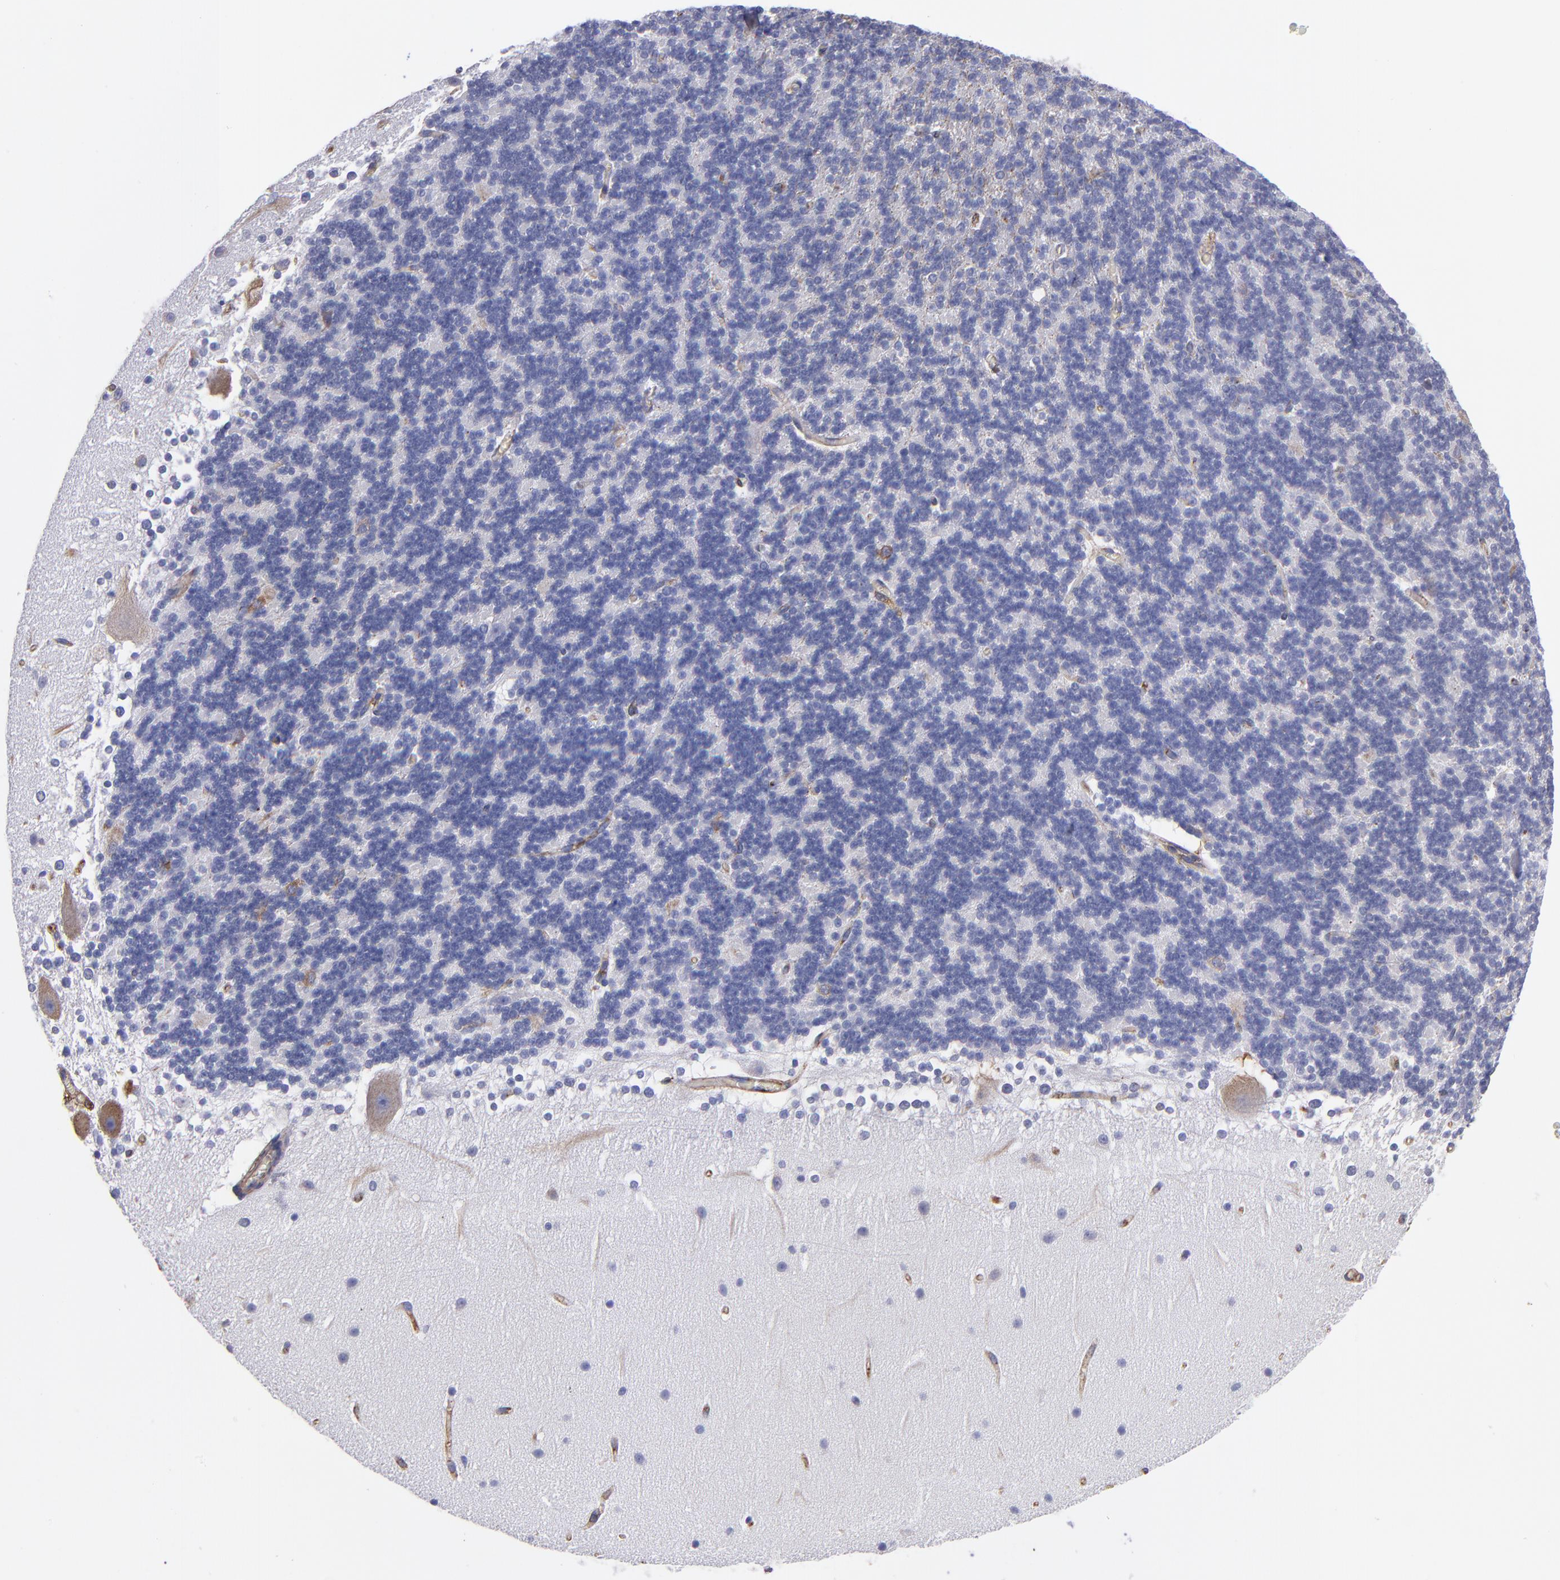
{"staining": {"intensity": "negative", "quantity": "none", "location": "none"}, "tissue": "cerebellum", "cell_type": "Cells in granular layer", "image_type": "normal", "snomed": [{"axis": "morphology", "description": "Normal tissue, NOS"}, {"axis": "topography", "description": "Cerebellum"}], "caption": "Immunohistochemistry histopathology image of normal cerebellum: cerebellum stained with DAB reveals no significant protein staining in cells in granular layer.", "gene": "MVP", "patient": {"sex": "female", "age": 19}}